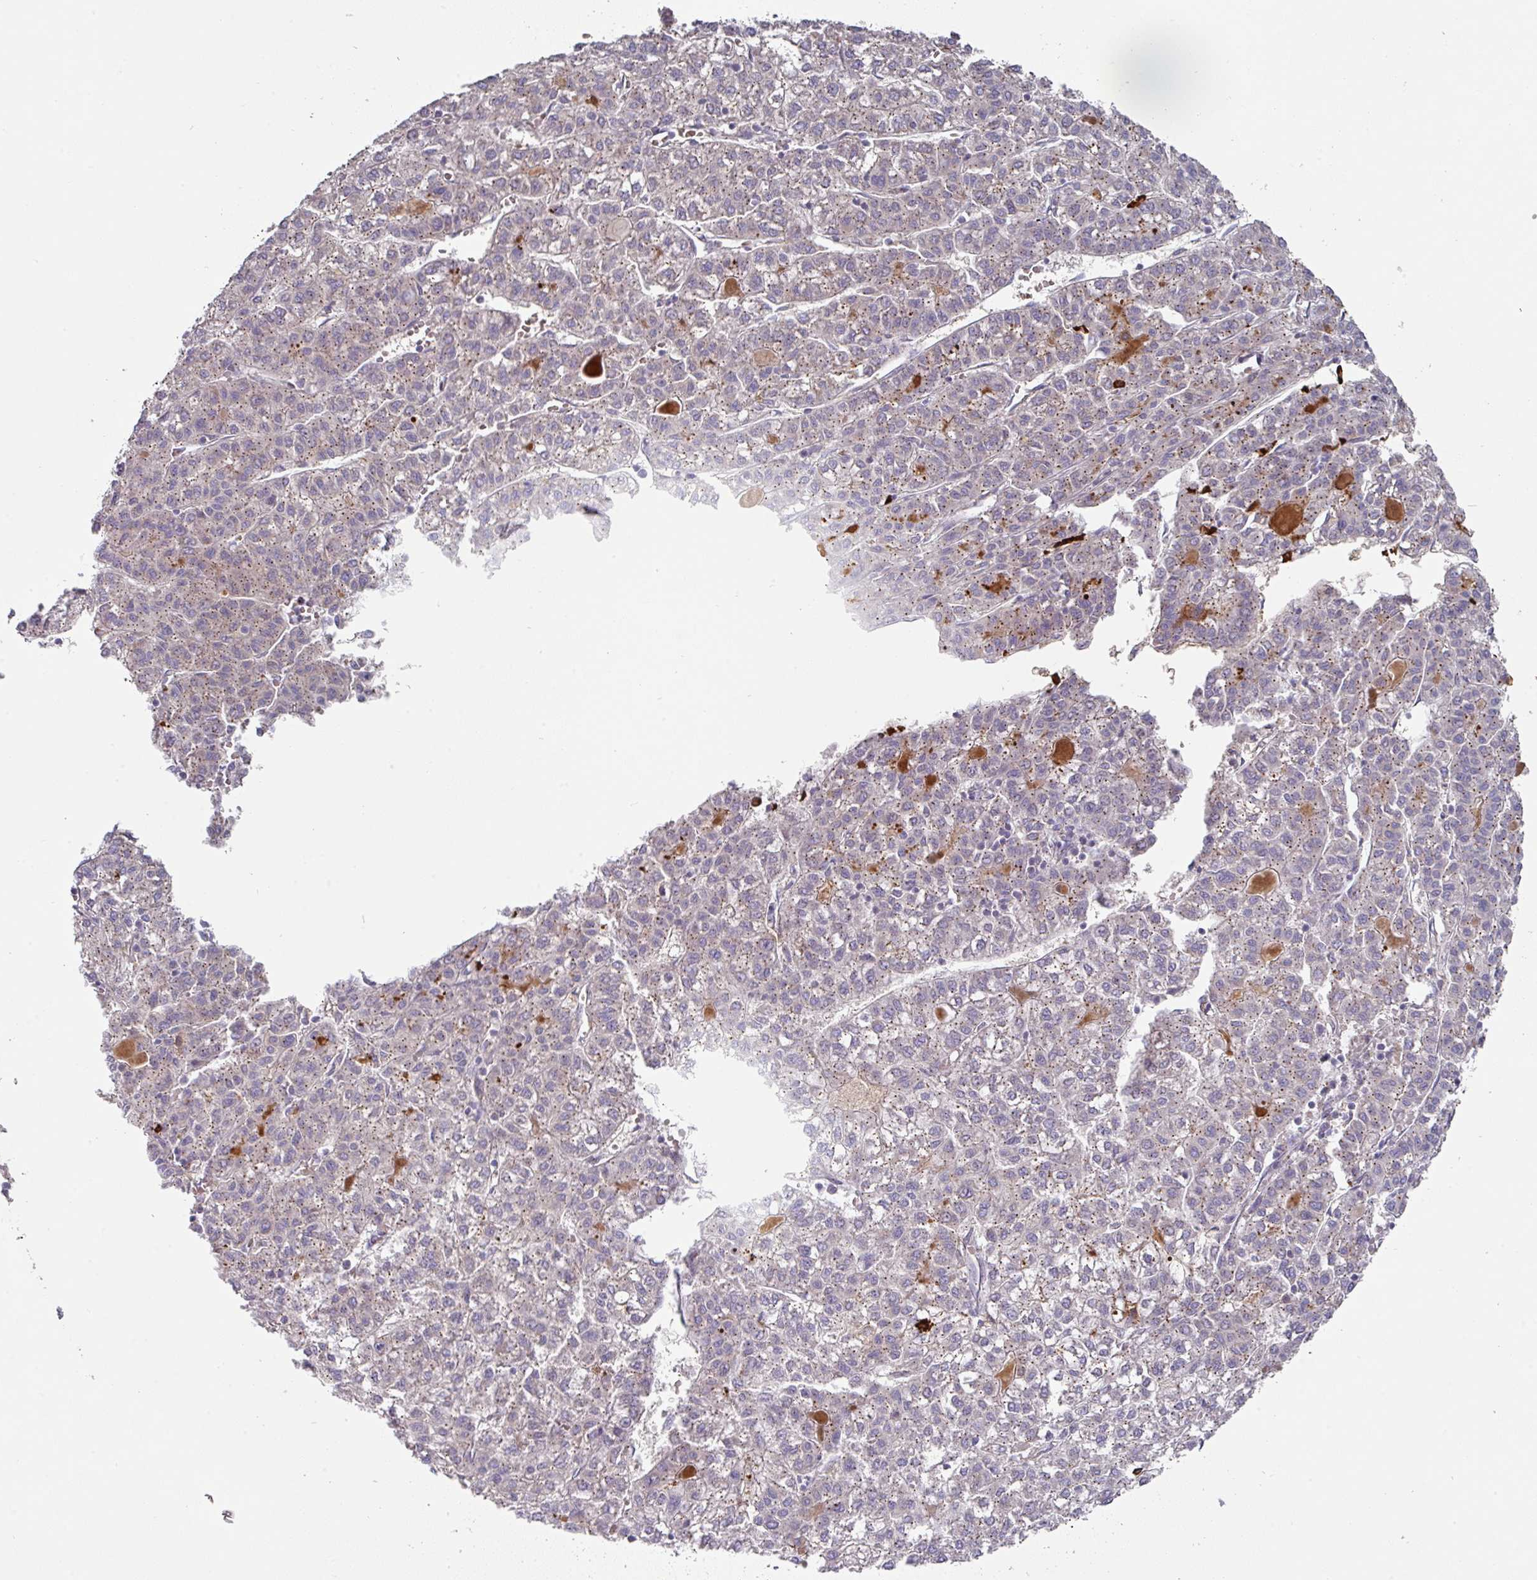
{"staining": {"intensity": "moderate", "quantity": "25%-75%", "location": "cytoplasmic/membranous"}, "tissue": "liver cancer", "cell_type": "Tumor cells", "image_type": "cancer", "snomed": [{"axis": "morphology", "description": "Carcinoma, Hepatocellular, NOS"}, {"axis": "topography", "description": "Liver"}], "caption": "Hepatocellular carcinoma (liver) stained for a protein (brown) reveals moderate cytoplasmic/membranous positive positivity in about 25%-75% of tumor cells.", "gene": "IL4R", "patient": {"sex": "female", "age": 43}}